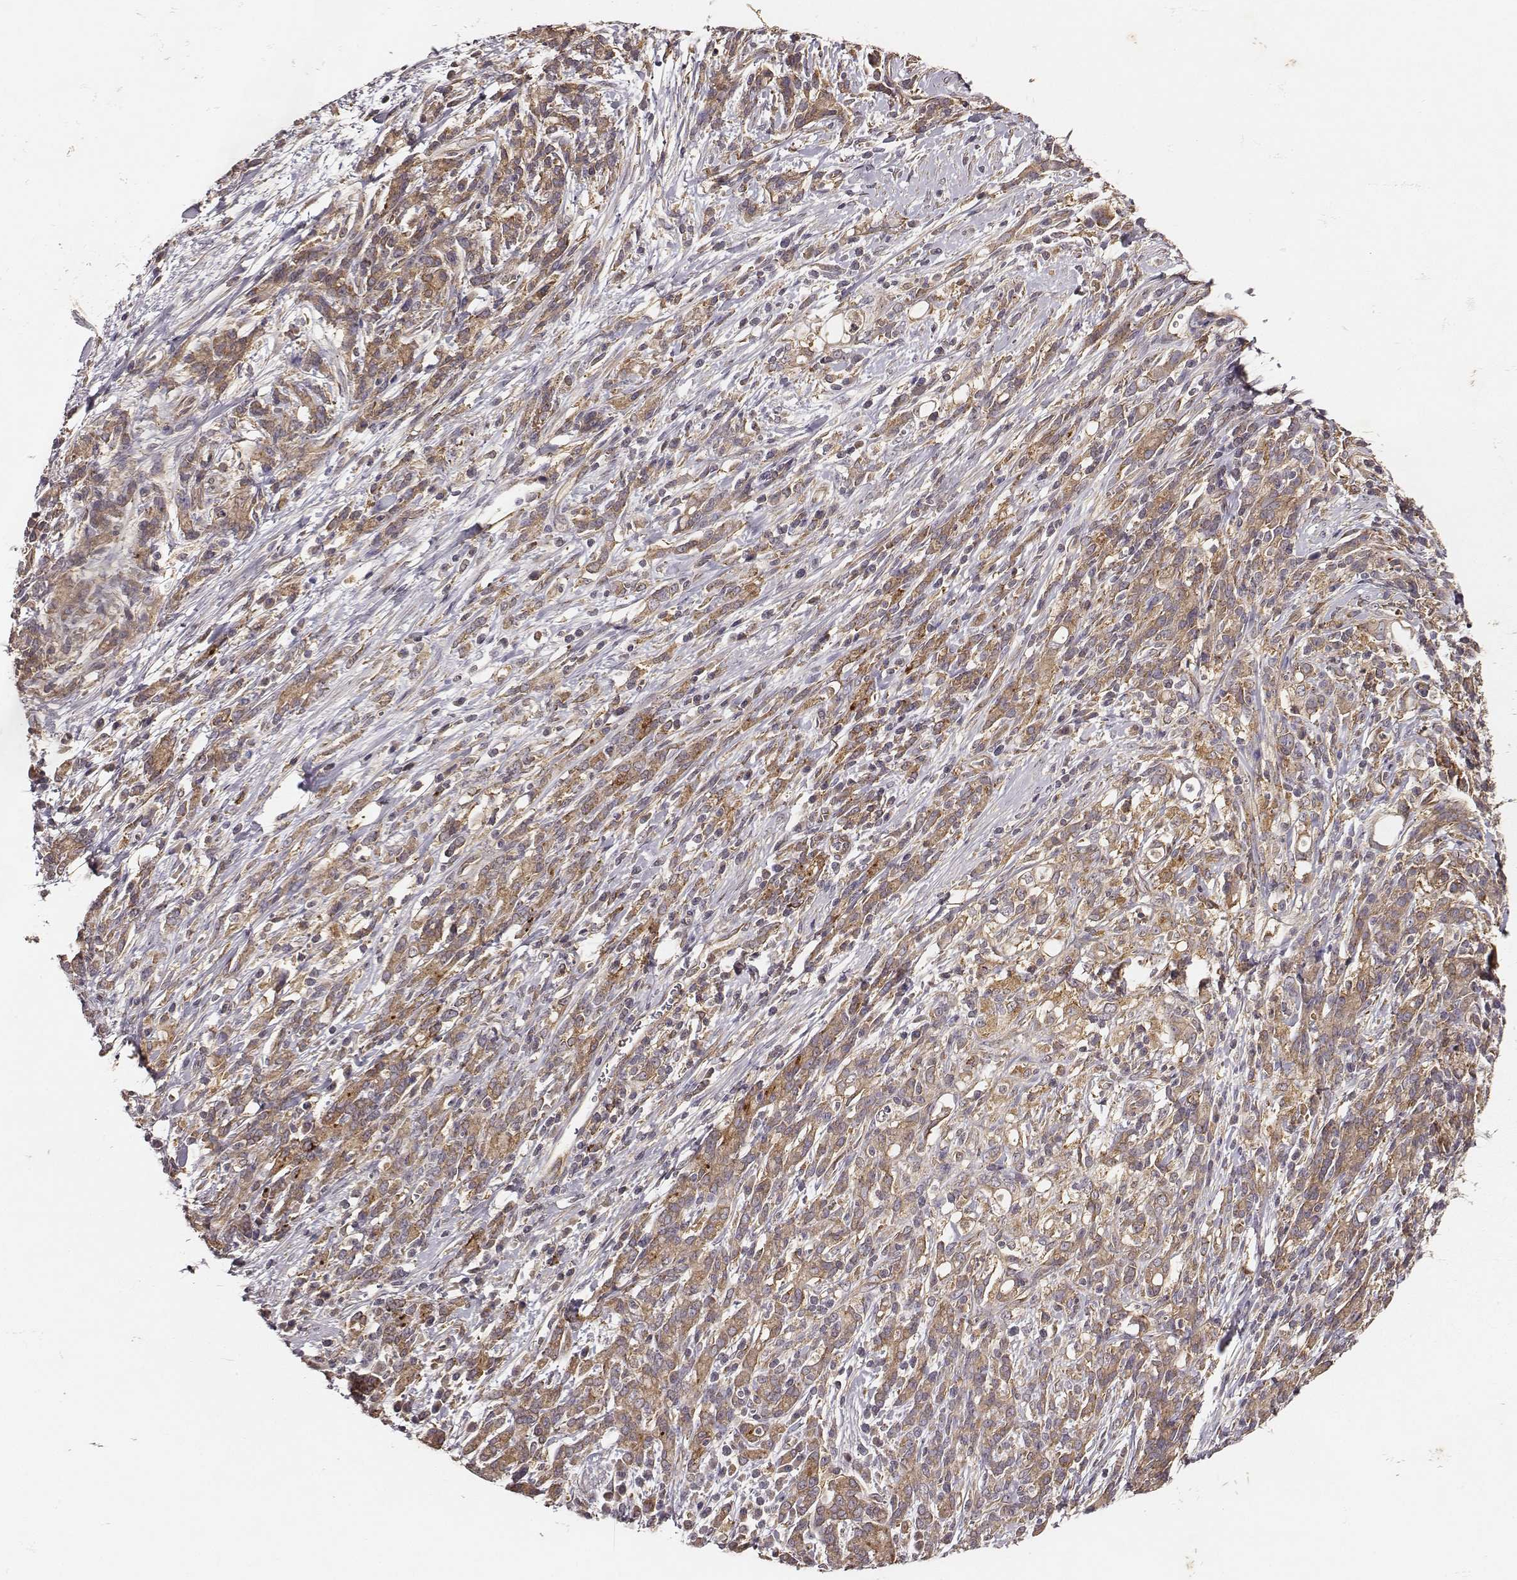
{"staining": {"intensity": "moderate", "quantity": ">75%", "location": "cytoplasmic/membranous"}, "tissue": "stomach cancer", "cell_type": "Tumor cells", "image_type": "cancer", "snomed": [{"axis": "morphology", "description": "Adenocarcinoma, NOS"}, {"axis": "topography", "description": "Stomach"}], "caption": "Stomach cancer stained for a protein demonstrates moderate cytoplasmic/membranous positivity in tumor cells.", "gene": "VPS26A", "patient": {"sex": "female", "age": 57}}